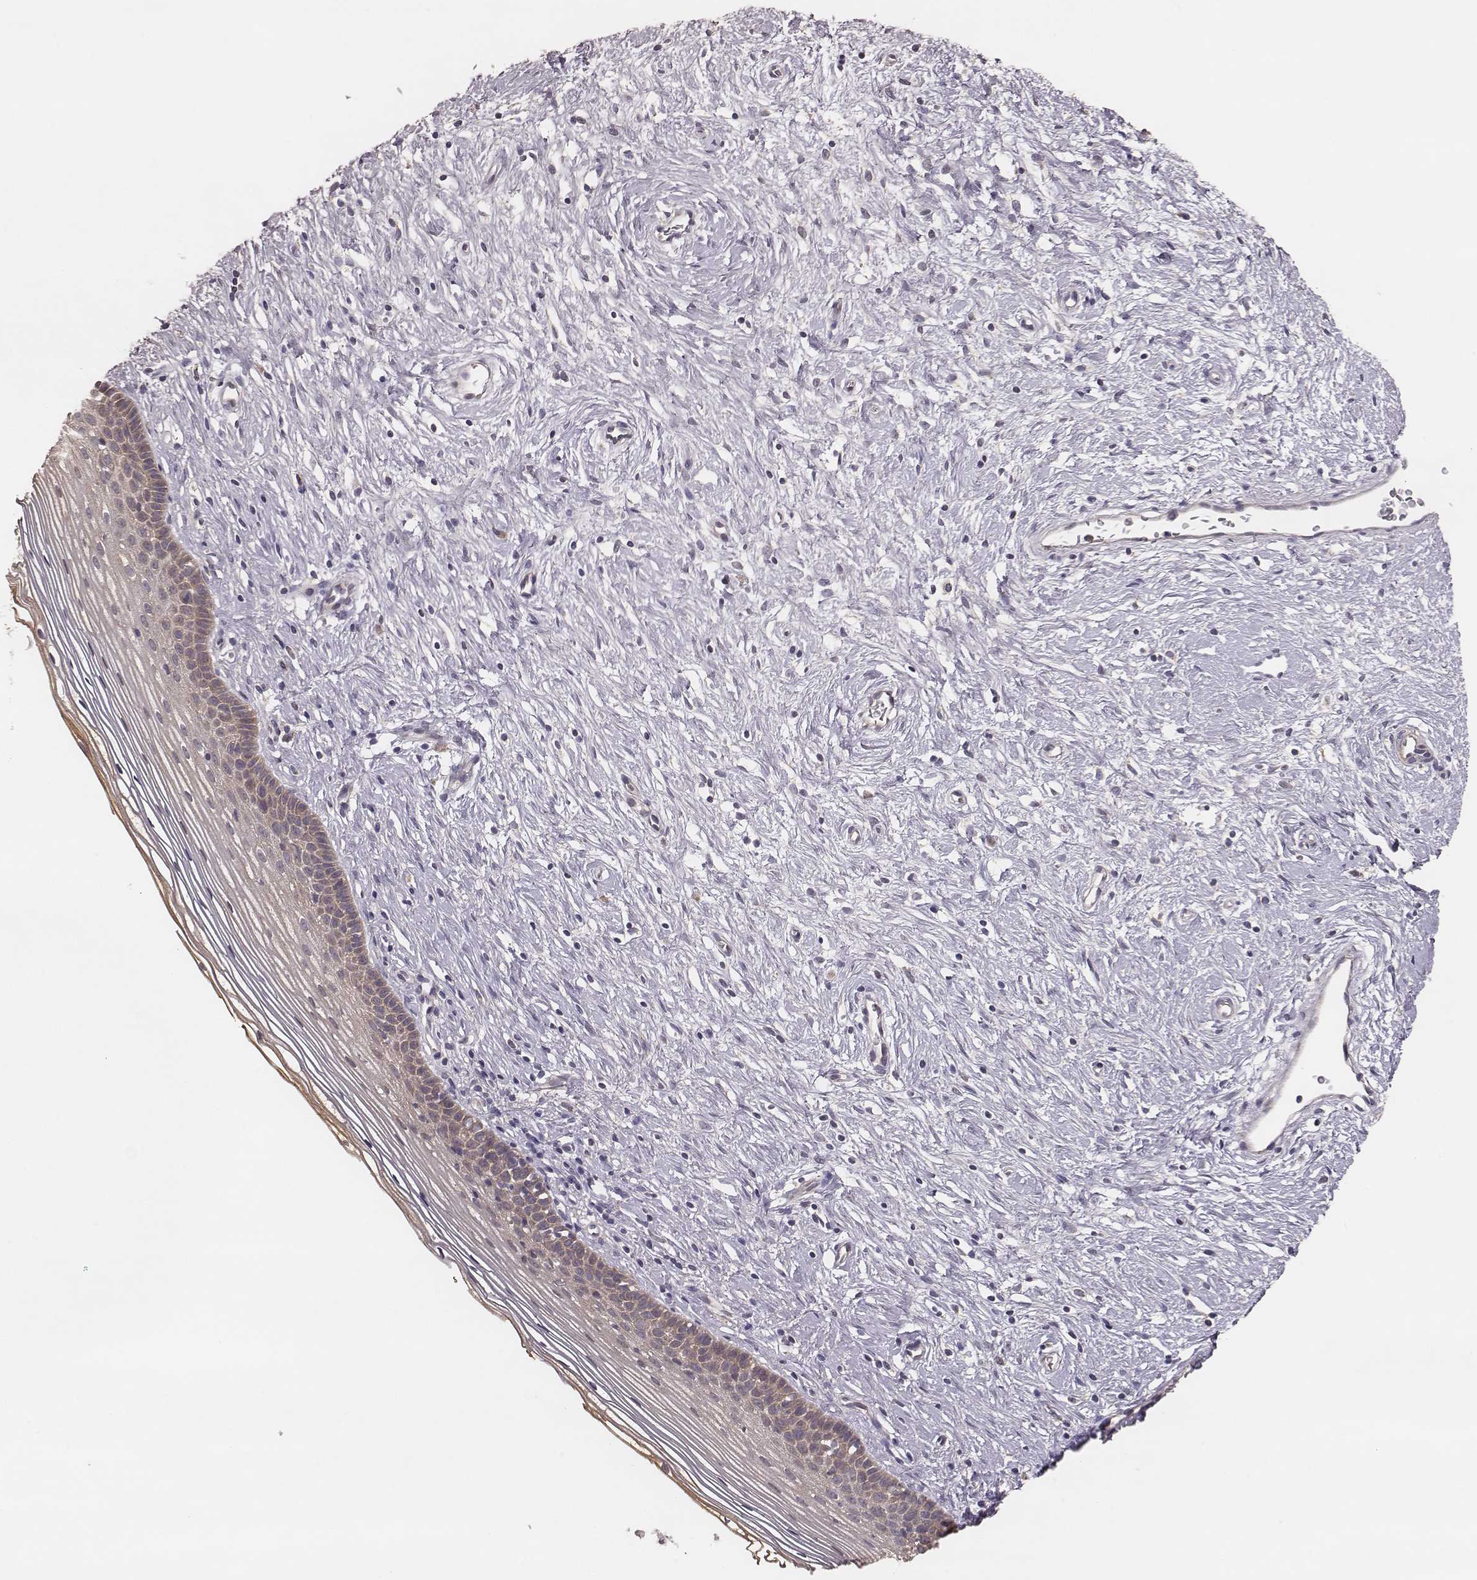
{"staining": {"intensity": "moderate", "quantity": ">75%", "location": "cytoplasmic/membranous"}, "tissue": "cervix", "cell_type": "Glandular cells", "image_type": "normal", "snomed": [{"axis": "morphology", "description": "Normal tissue, NOS"}, {"axis": "topography", "description": "Cervix"}], "caption": "The photomicrograph shows a brown stain indicating the presence of a protein in the cytoplasmic/membranous of glandular cells in cervix. (Brightfield microscopy of DAB IHC at high magnification).", "gene": "HAVCR1", "patient": {"sex": "female", "age": 39}}